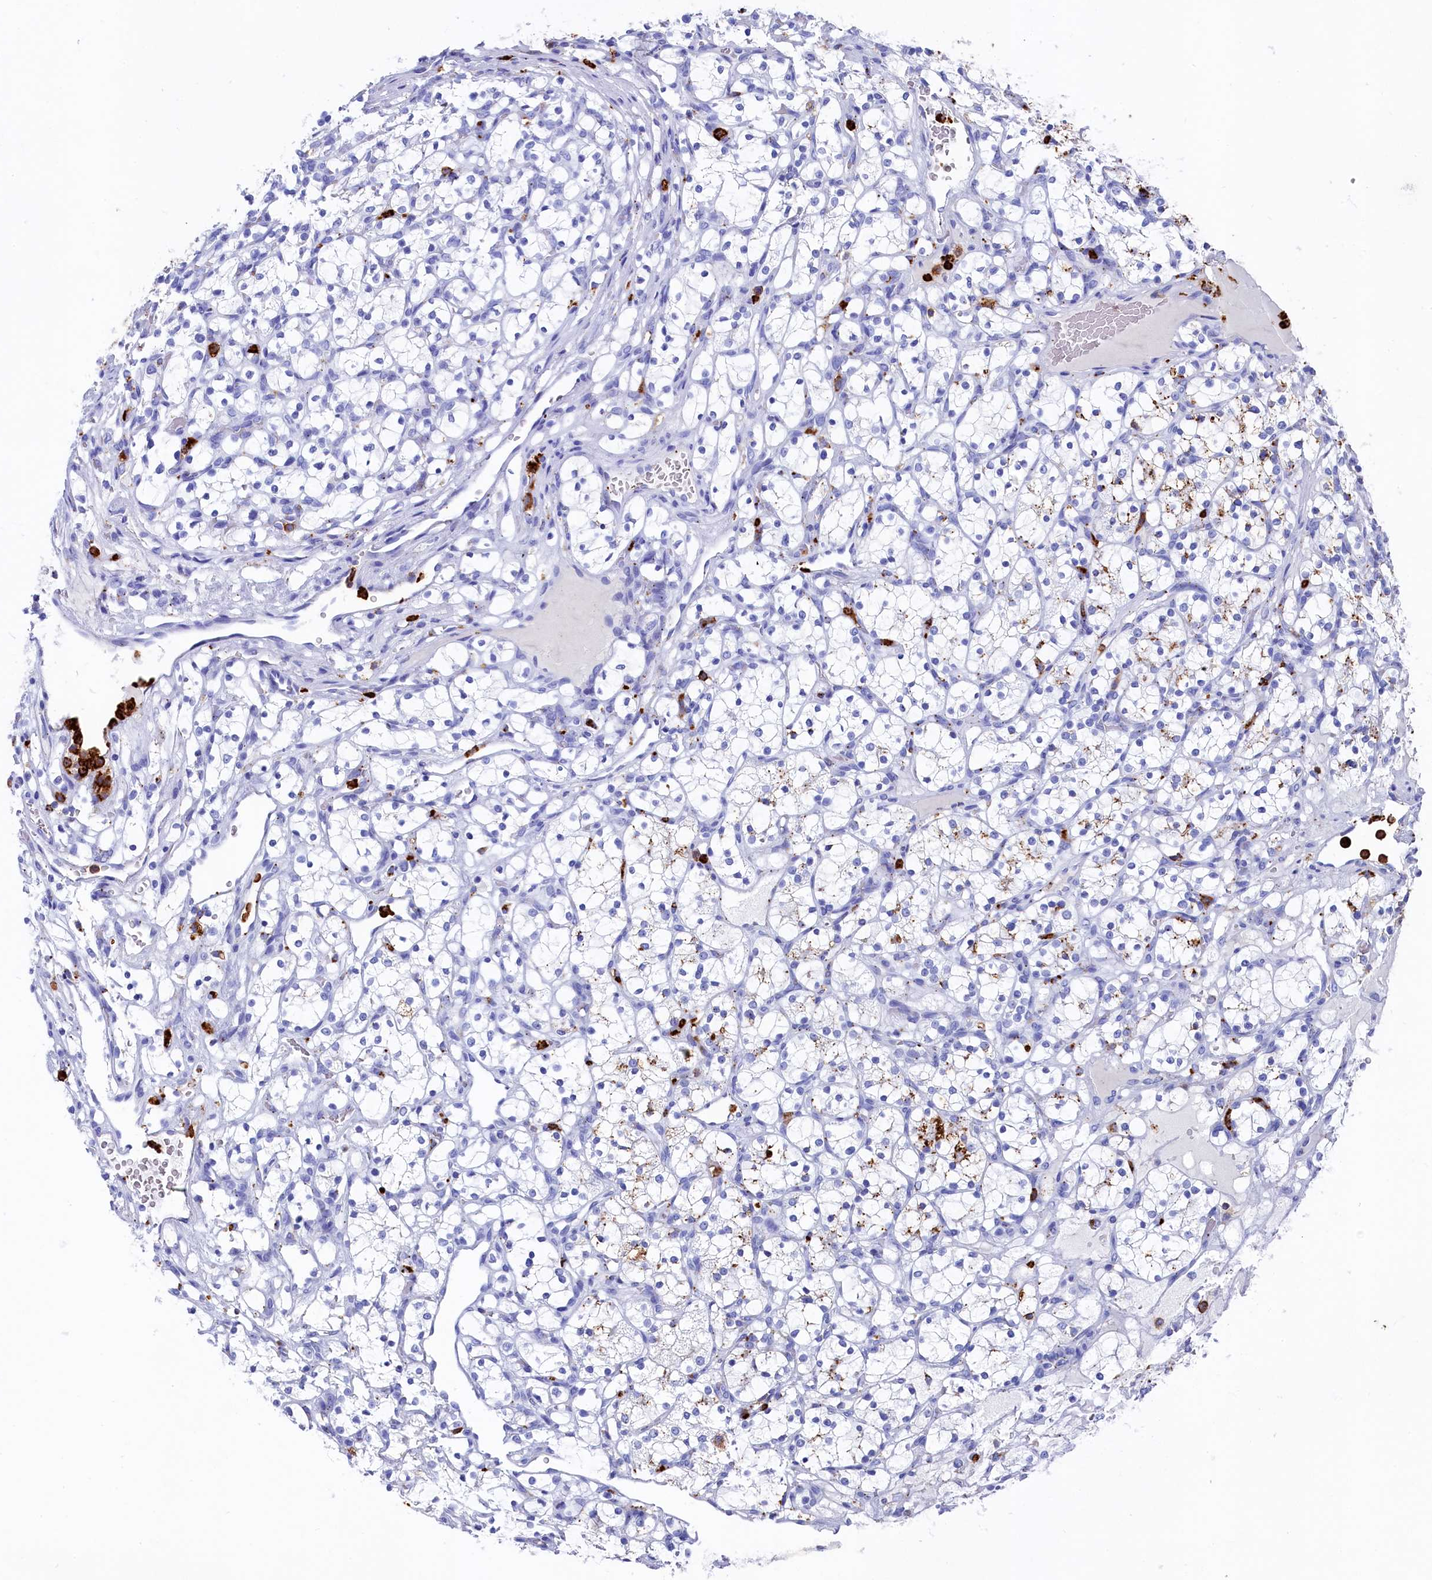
{"staining": {"intensity": "negative", "quantity": "none", "location": "none"}, "tissue": "renal cancer", "cell_type": "Tumor cells", "image_type": "cancer", "snomed": [{"axis": "morphology", "description": "Adenocarcinoma, NOS"}, {"axis": "topography", "description": "Kidney"}], "caption": "A high-resolution image shows immunohistochemistry staining of adenocarcinoma (renal), which displays no significant staining in tumor cells.", "gene": "PLAC8", "patient": {"sex": "female", "age": 69}}